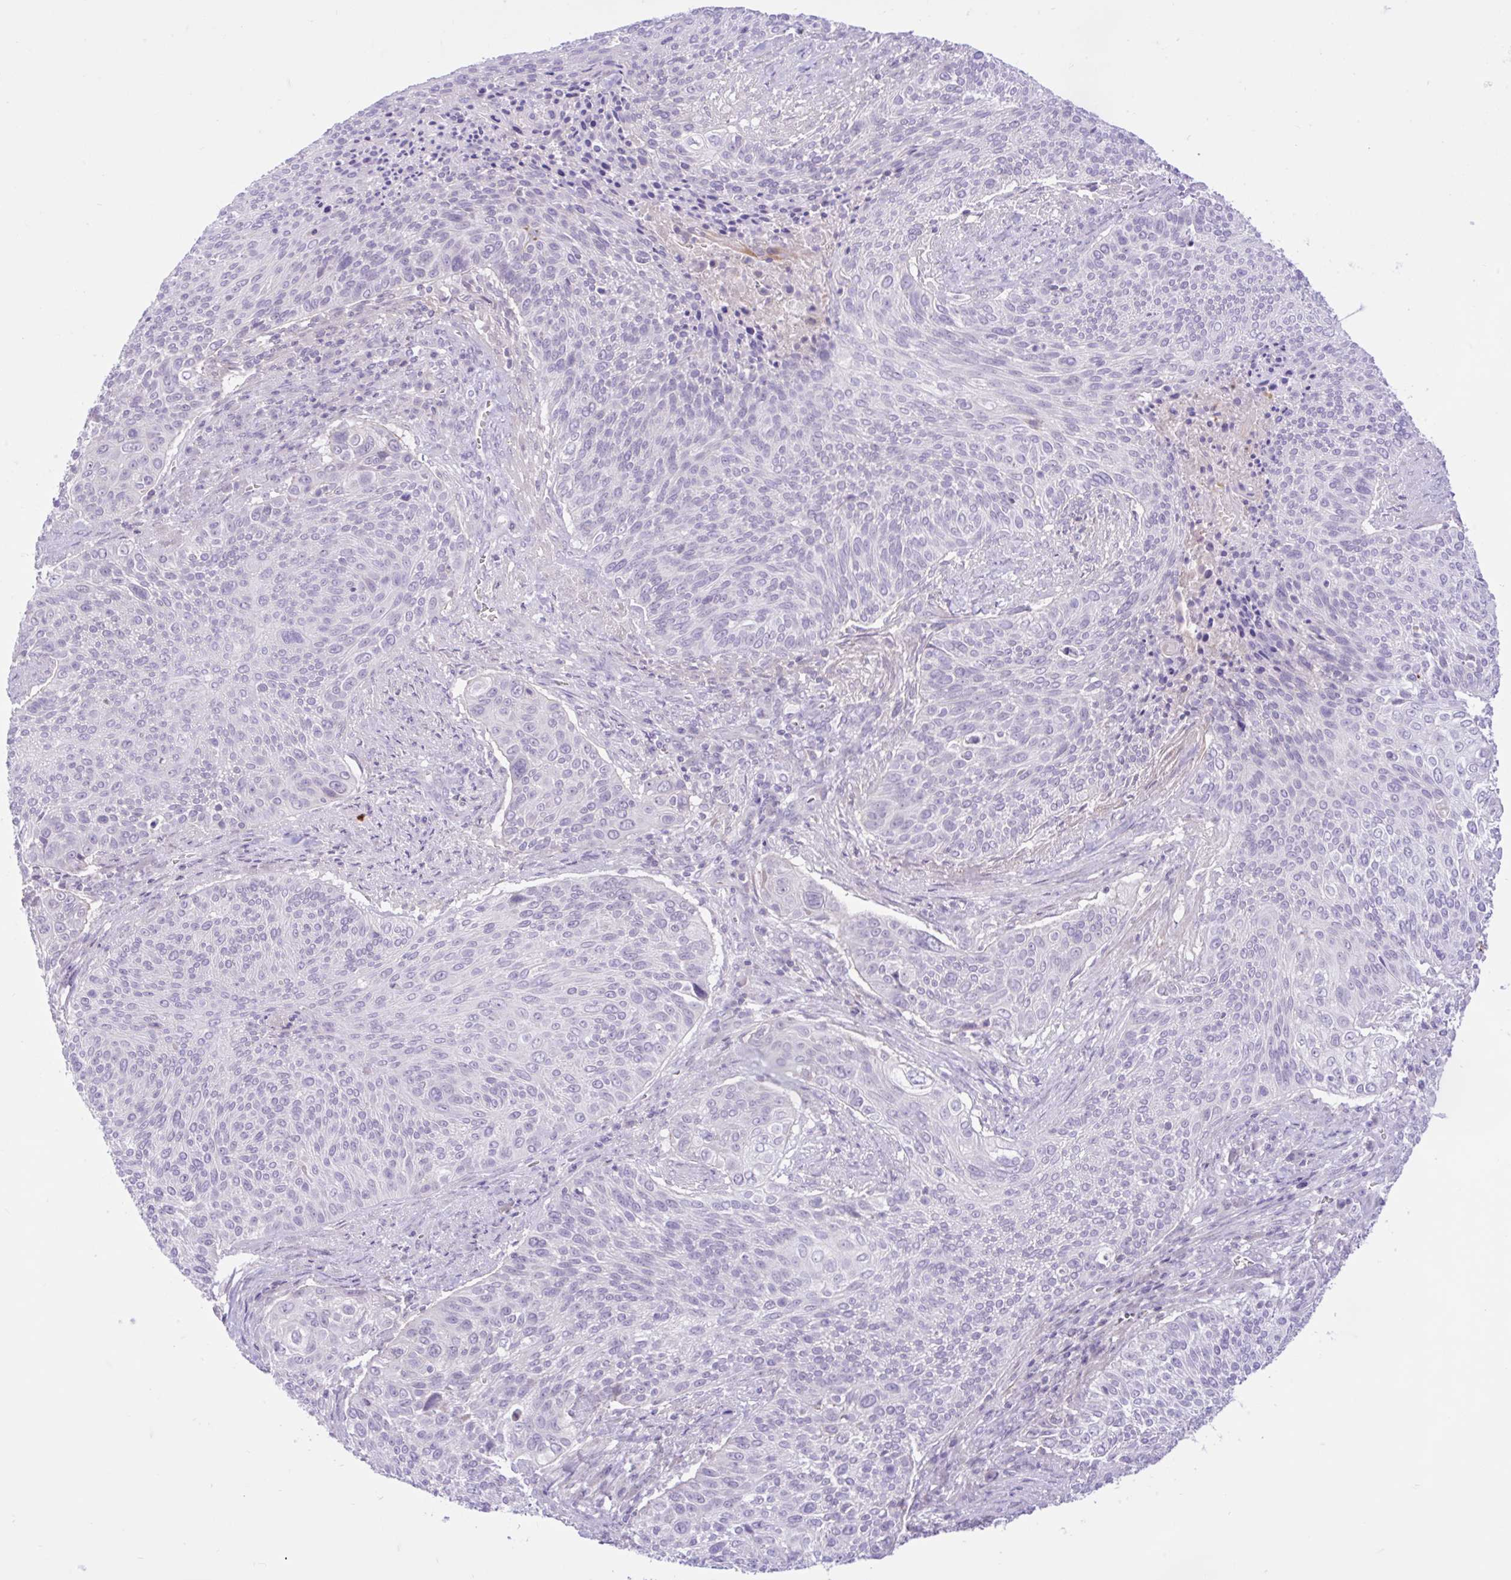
{"staining": {"intensity": "negative", "quantity": "none", "location": "none"}, "tissue": "cervical cancer", "cell_type": "Tumor cells", "image_type": "cancer", "snomed": [{"axis": "morphology", "description": "Squamous cell carcinoma, NOS"}, {"axis": "topography", "description": "Cervix"}], "caption": "DAB (3,3'-diaminobenzidine) immunohistochemical staining of cervical cancer (squamous cell carcinoma) demonstrates no significant positivity in tumor cells. Brightfield microscopy of immunohistochemistry stained with DAB (brown) and hematoxylin (blue), captured at high magnification.", "gene": "ZNF101", "patient": {"sex": "female", "age": 31}}